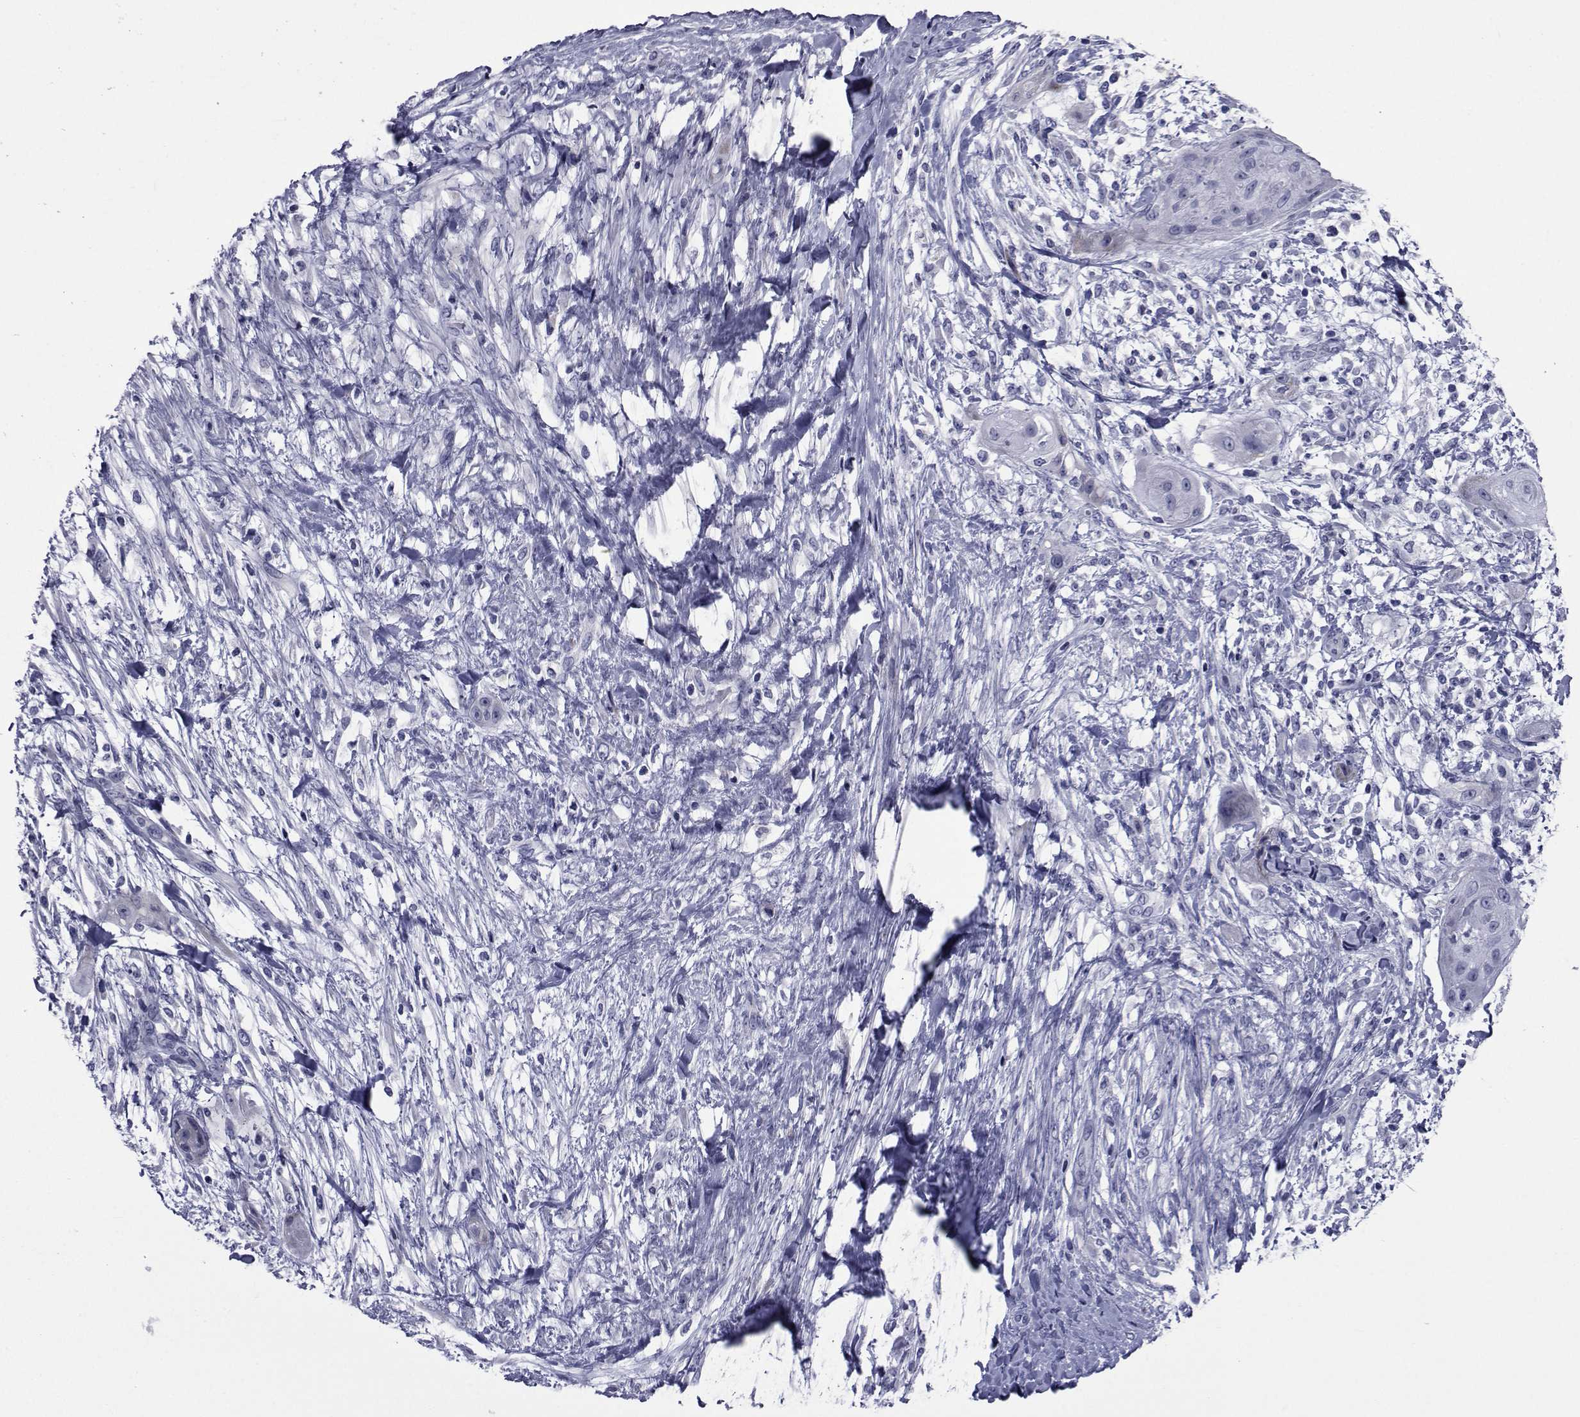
{"staining": {"intensity": "negative", "quantity": "none", "location": "none"}, "tissue": "skin cancer", "cell_type": "Tumor cells", "image_type": "cancer", "snomed": [{"axis": "morphology", "description": "Squamous cell carcinoma, NOS"}, {"axis": "topography", "description": "Skin"}], "caption": "High power microscopy image of an immunohistochemistry (IHC) image of squamous cell carcinoma (skin), revealing no significant expression in tumor cells.", "gene": "ROPN1", "patient": {"sex": "male", "age": 62}}